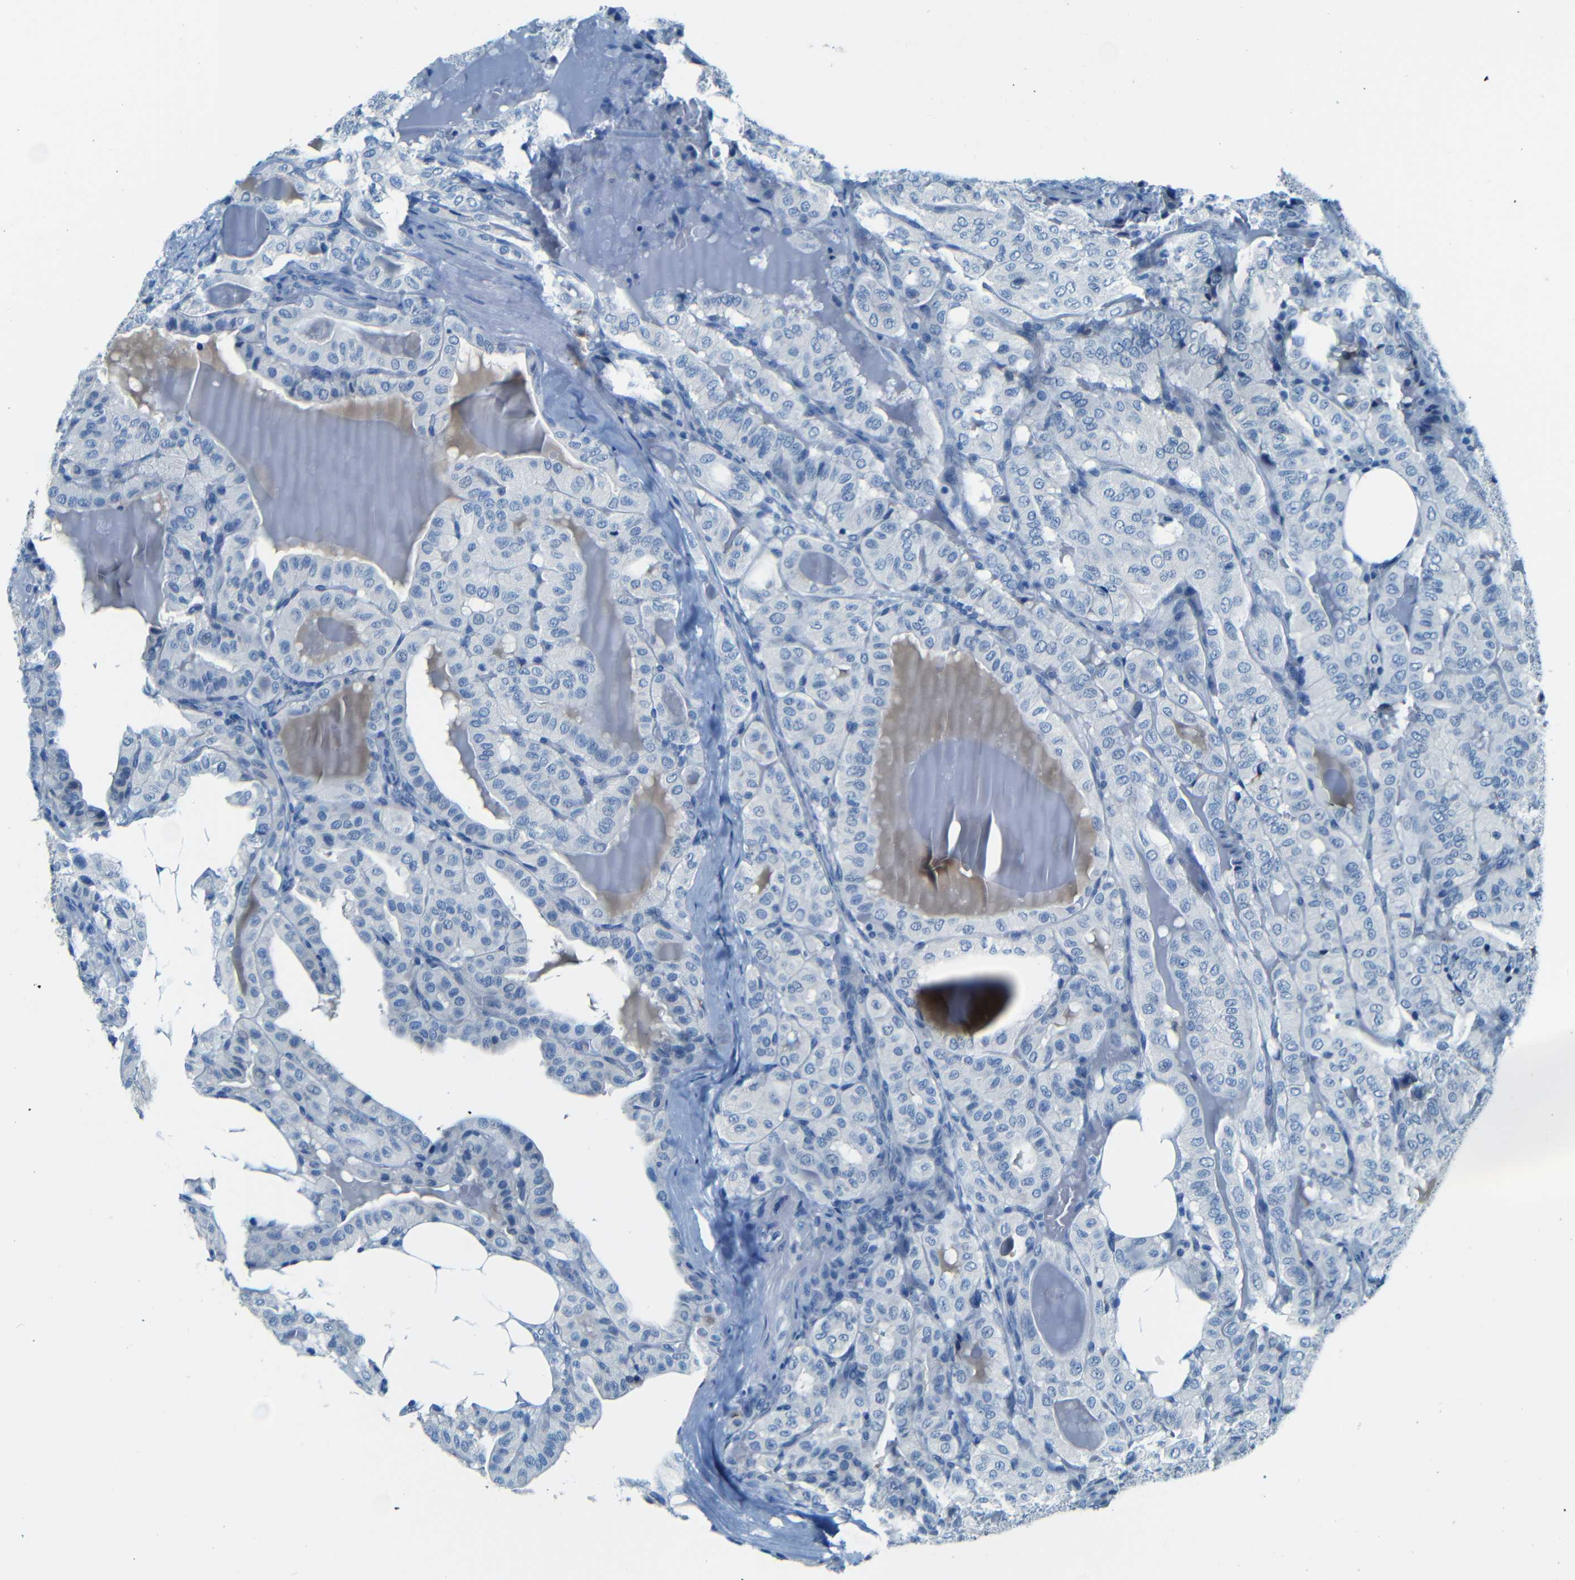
{"staining": {"intensity": "negative", "quantity": "none", "location": "none"}, "tissue": "thyroid cancer", "cell_type": "Tumor cells", "image_type": "cancer", "snomed": [{"axis": "morphology", "description": "Papillary adenocarcinoma, NOS"}, {"axis": "topography", "description": "Thyroid gland"}], "caption": "The image shows no significant positivity in tumor cells of thyroid papillary adenocarcinoma.", "gene": "ZMAT1", "patient": {"sex": "male", "age": 77}}